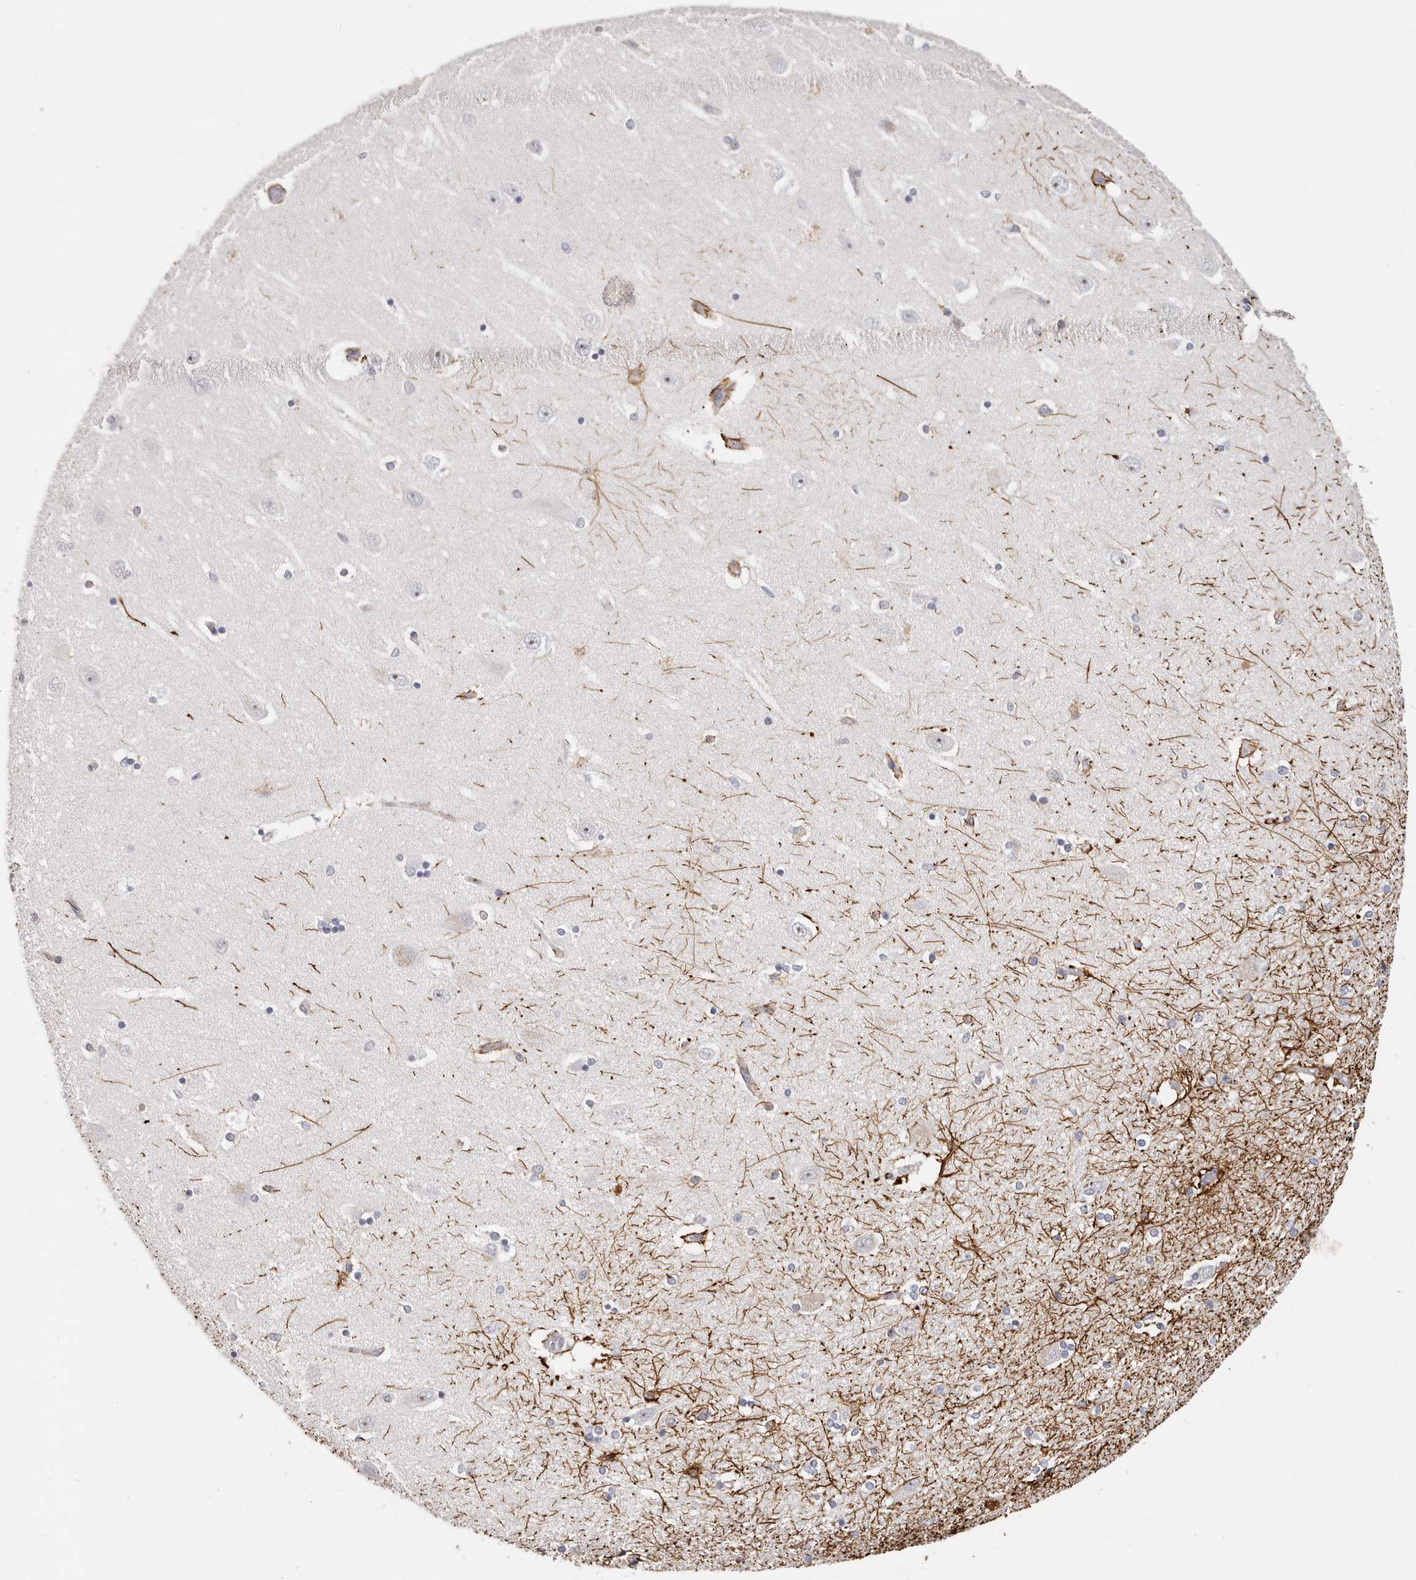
{"staining": {"intensity": "strong", "quantity": "25%-75%", "location": "cytoplasmic/membranous"}, "tissue": "hippocampus", "cell_type": "Glial cells", "image_type": "normal", "snomed": [{"axis": "morphology", "description": "Normal tissue, NOS"}, {"axis": "topography", "description": "Hippocampus"}], "caption": "Strong cytoplasmic/membranous protein expression is appreciated in approximately 25%-75% of glial cells in hippocampus. (IHC, brightfield microscopy, high magnification).", "gene": "ASCL1", "patient": {"sex": "female", "age": 54}}